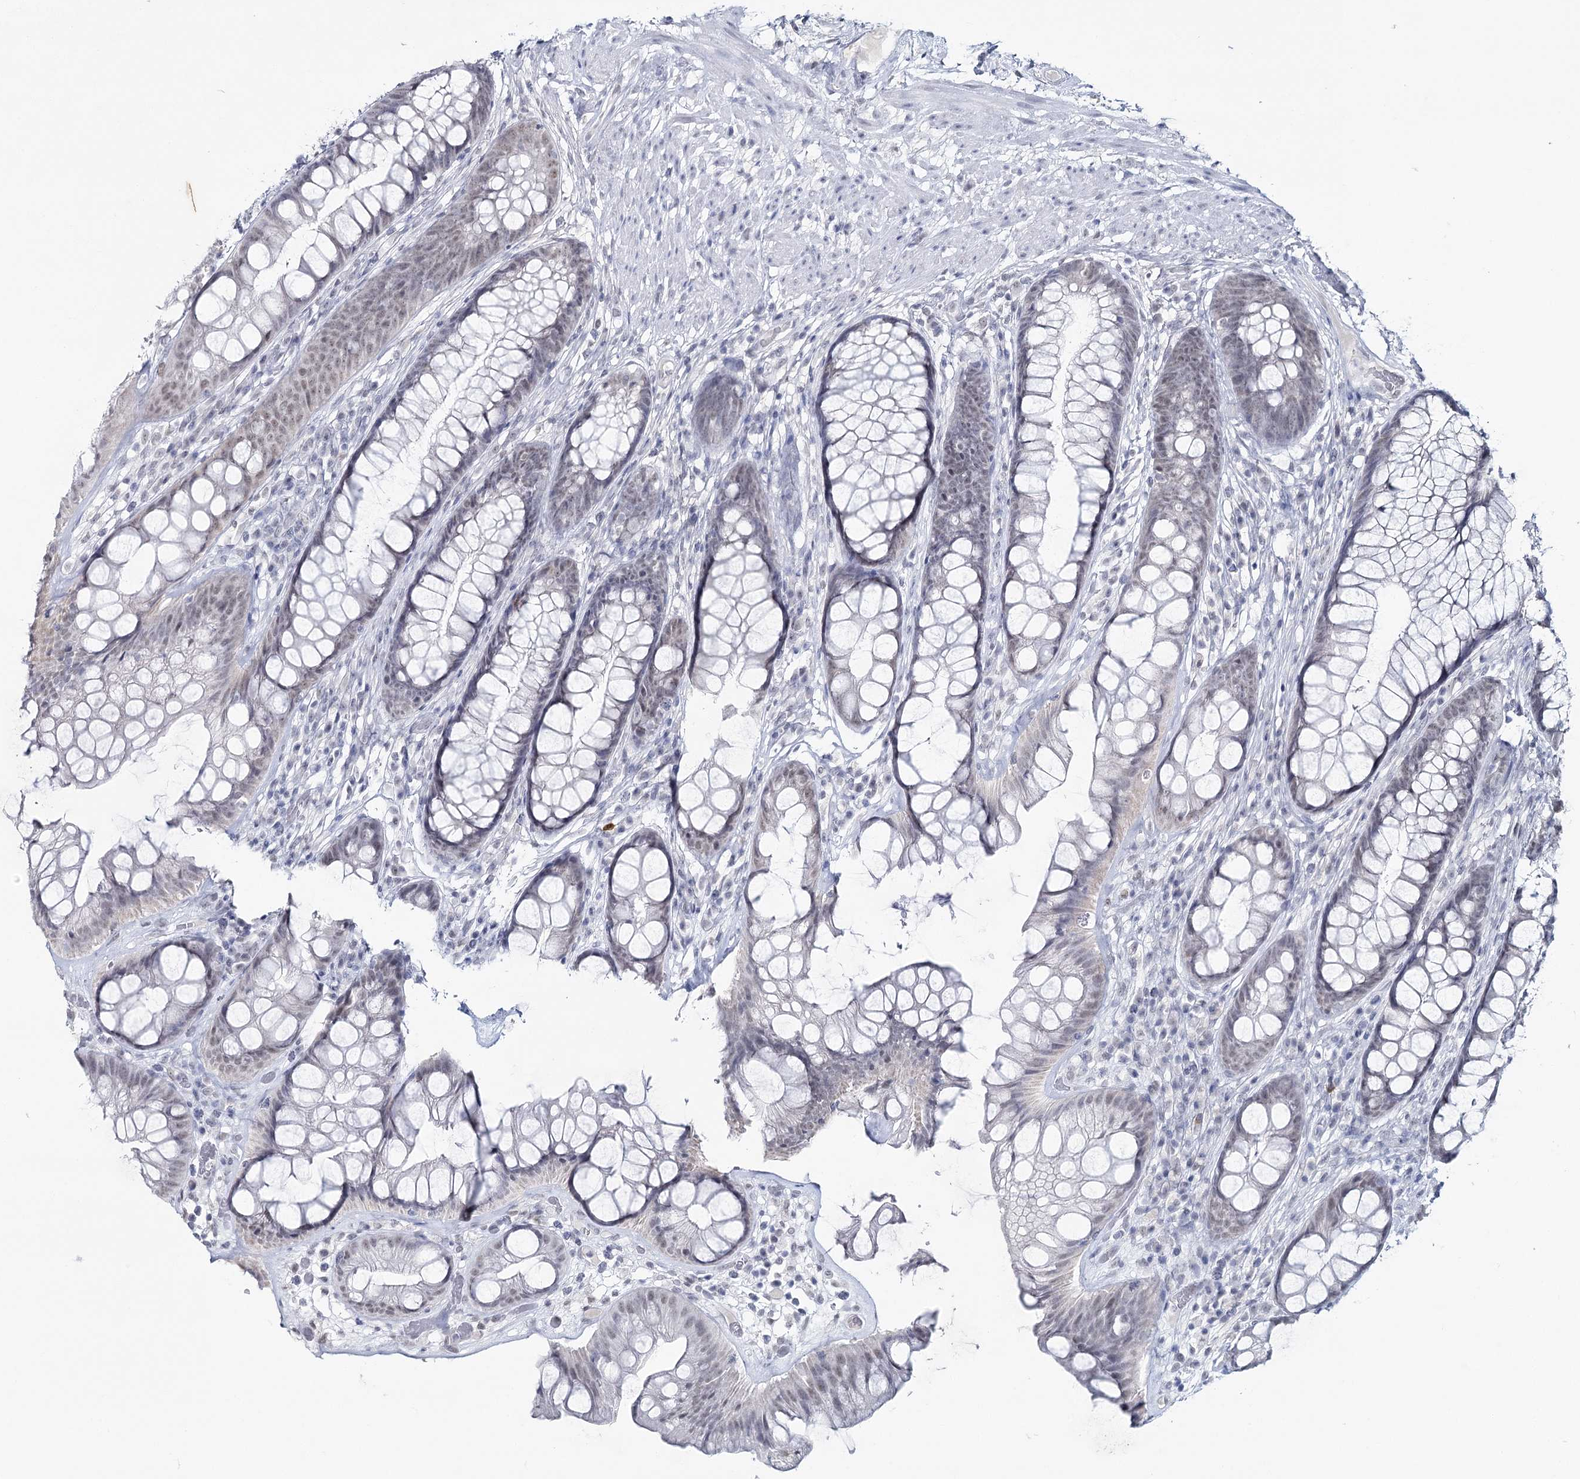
{"staining": {"intensity": "weak", "quantity": ">75%", "location": "nuclear"}, "tissue": "rectum", "cell_type": "Glandular cells", "image_type": "normal", "snomed": [{"axis": "morphology", "description": "Normal tissue, NOS"}, {"axis": "topography", "description": "Rectum"}], "caption": "This histopathology image displays immunohistochemistry staining of benign human rectum, with low weak nuclear staining in approximately >75% of glandular cells.", "gene": "ZC3H8", "patient": {"sex": "male", "age": 74}}